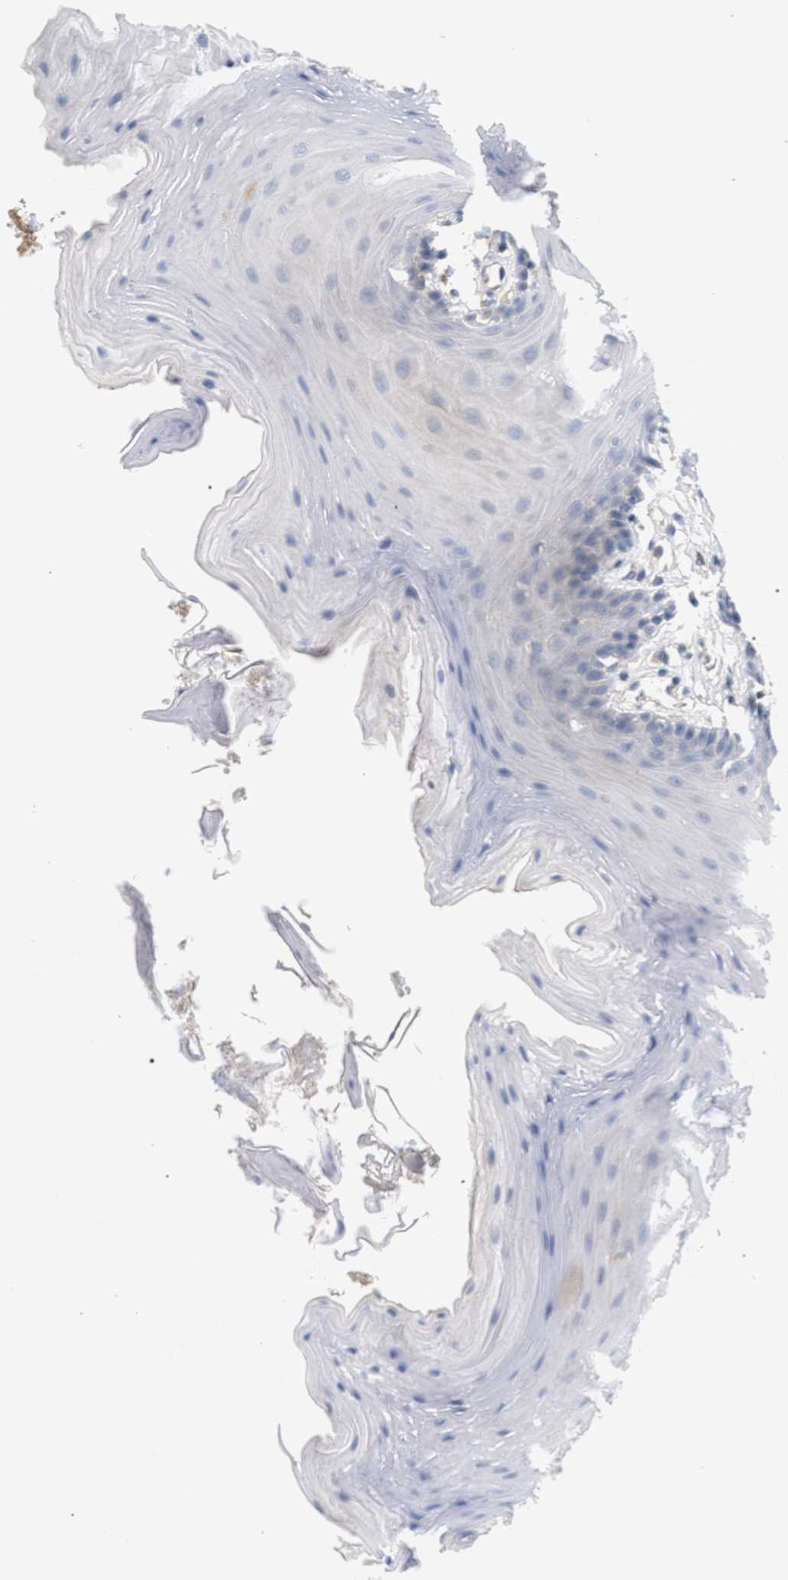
{"staining": {"intensity": "weak", "quantity": "<25%", "location": "cytoplasmic/membranous"}, "tissue": "oral mucosa", "cell_type": "Squamous epithelial cells", "image_type": "normal", "snomed": [{"axis": "morphology", "description": "Normal tissue, NOS"}, {"axis": "morphology", "description": "Squamous cell carcinoma, NOS"}, {"axis": "topography", "description": "Oral tissue"}, {"axis": "topography", "description": "Head-Neck"}], "caption": "Immunohistochemistry (IHC) of unremarkable oral mucosa shows no positivity in squamous epithelial cells.", "gene": "LRCH1", "patient": {"sex": "male", "age": 71}}